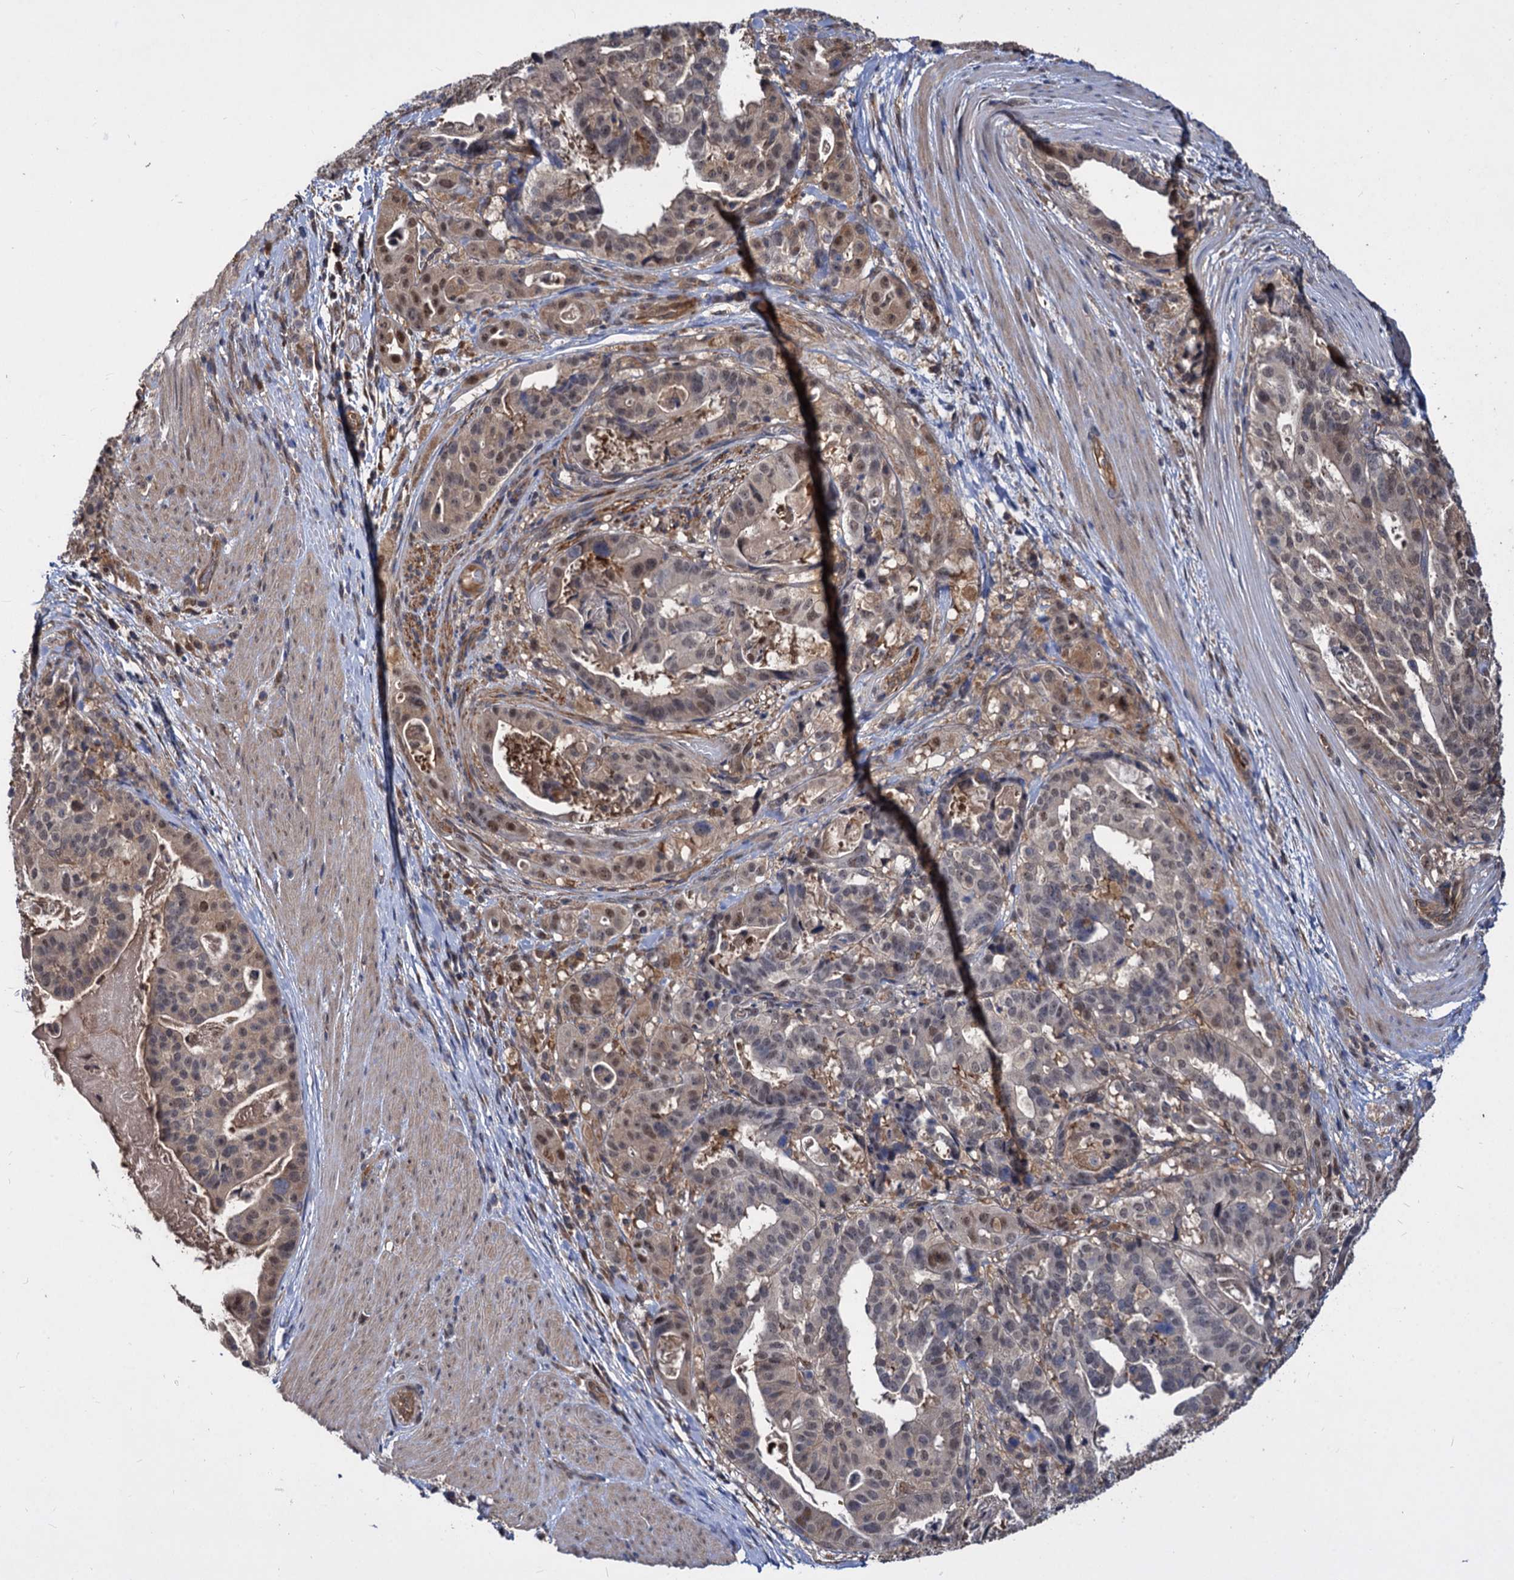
{"staining": {"intensity": "weak", "quantity": "25%-75%", "location": "cytoplasmic/membranous,nuclear"}, "tissue": "stomach cancer", "cell_type": "Tumor cells", "image_type": "cancer", "snomed": [{"axis": "morphology", "description": "Adenocarcinoma, NOS"}, {"axis": "topography", "description": "Stomach"}], "caption": "Adenocarcinoma (stomach) stained with DAB immunohistochemistry displays low levels of weak cytoplasmic/membranous and nuclear expression in approximately 25%-75% of tumor cells.", "gene": "PSMD4", "patient": {"sex": "male", "age": 48}}